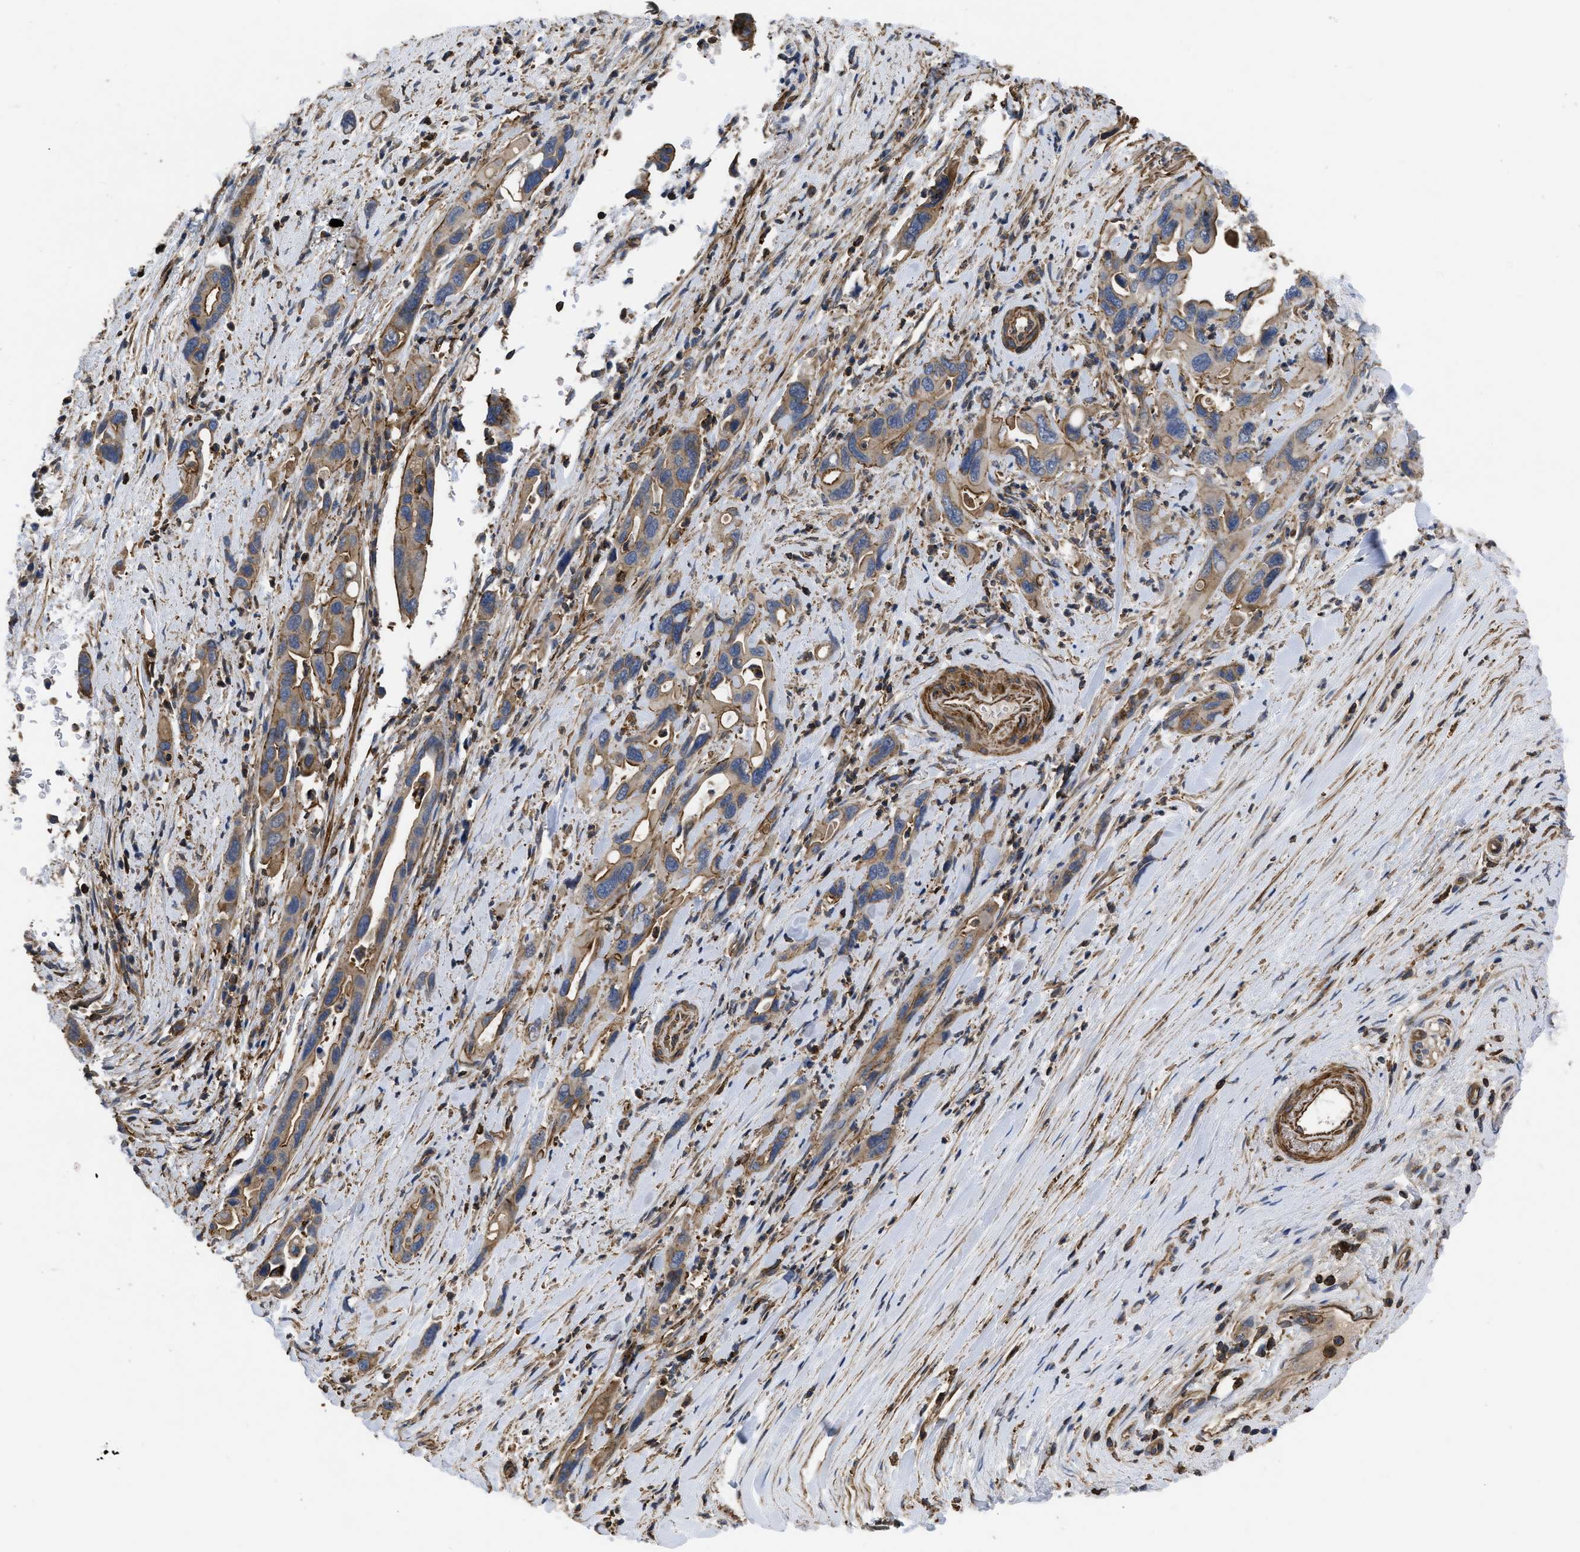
{"staining": {"intensity": "weak", "quantity": ">75%", "location": "cytoplasmic/membranous"}, "tissue": "pancreatic cancer", "cell_type": "Tumor cells", "image_type": "cancer", "snomed": [{"axis": "morphology", "description": "Adenocarcinoma, NOS"}, {"axis": "topography", "description": "Pancreas"}], "caption": "Tumor cells demonstrate low levels of weak cytoplasmic/membranous positivity in approximately >75% of cells in human pancreatic adenocarcinoma.", "gene": "SCUBE2", "patient": {"sex": "female", "age": 70}}